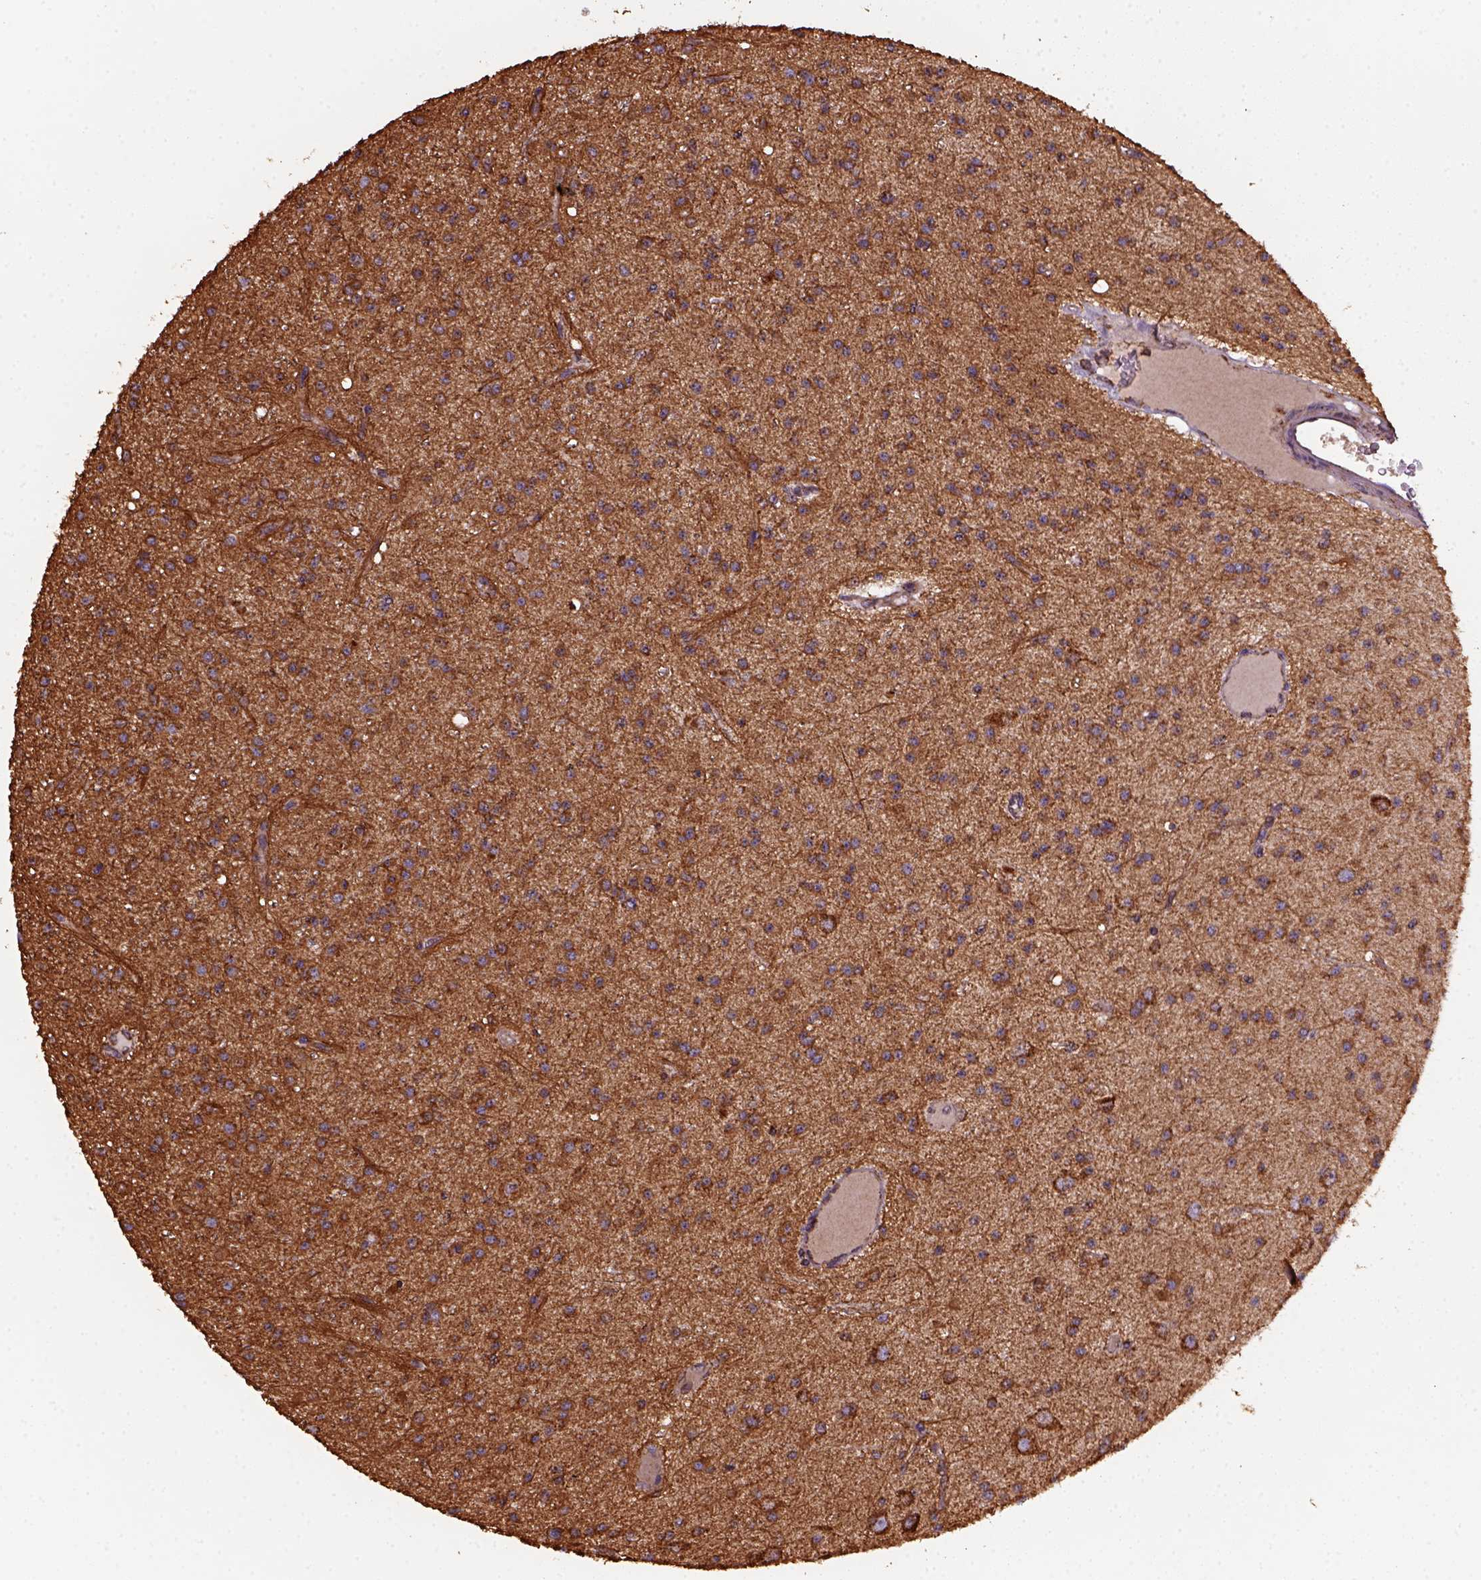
{"staining": {"intensity": "strong", "quantity": ">75%", "location": "cytoplasmic/membranous"}, "tissue": "glioma", "cell_type": "Tumor cells", "image_type": "cancer", "snomed": [{"axis": "morphology", "description": "Glioma, malignant, Low grade"}, {"axis": "topography", "description": "Brain"}], "caption": "Approximately >75% of tumor cells in human malignant glioma (low-grade) demonstrate strong cytoplasmic/membranous protein staining as visualized by brown immunohistochemical staining.", "gene": "MAPK8IP3", "patient": {"sex": "male", "age": 27}}